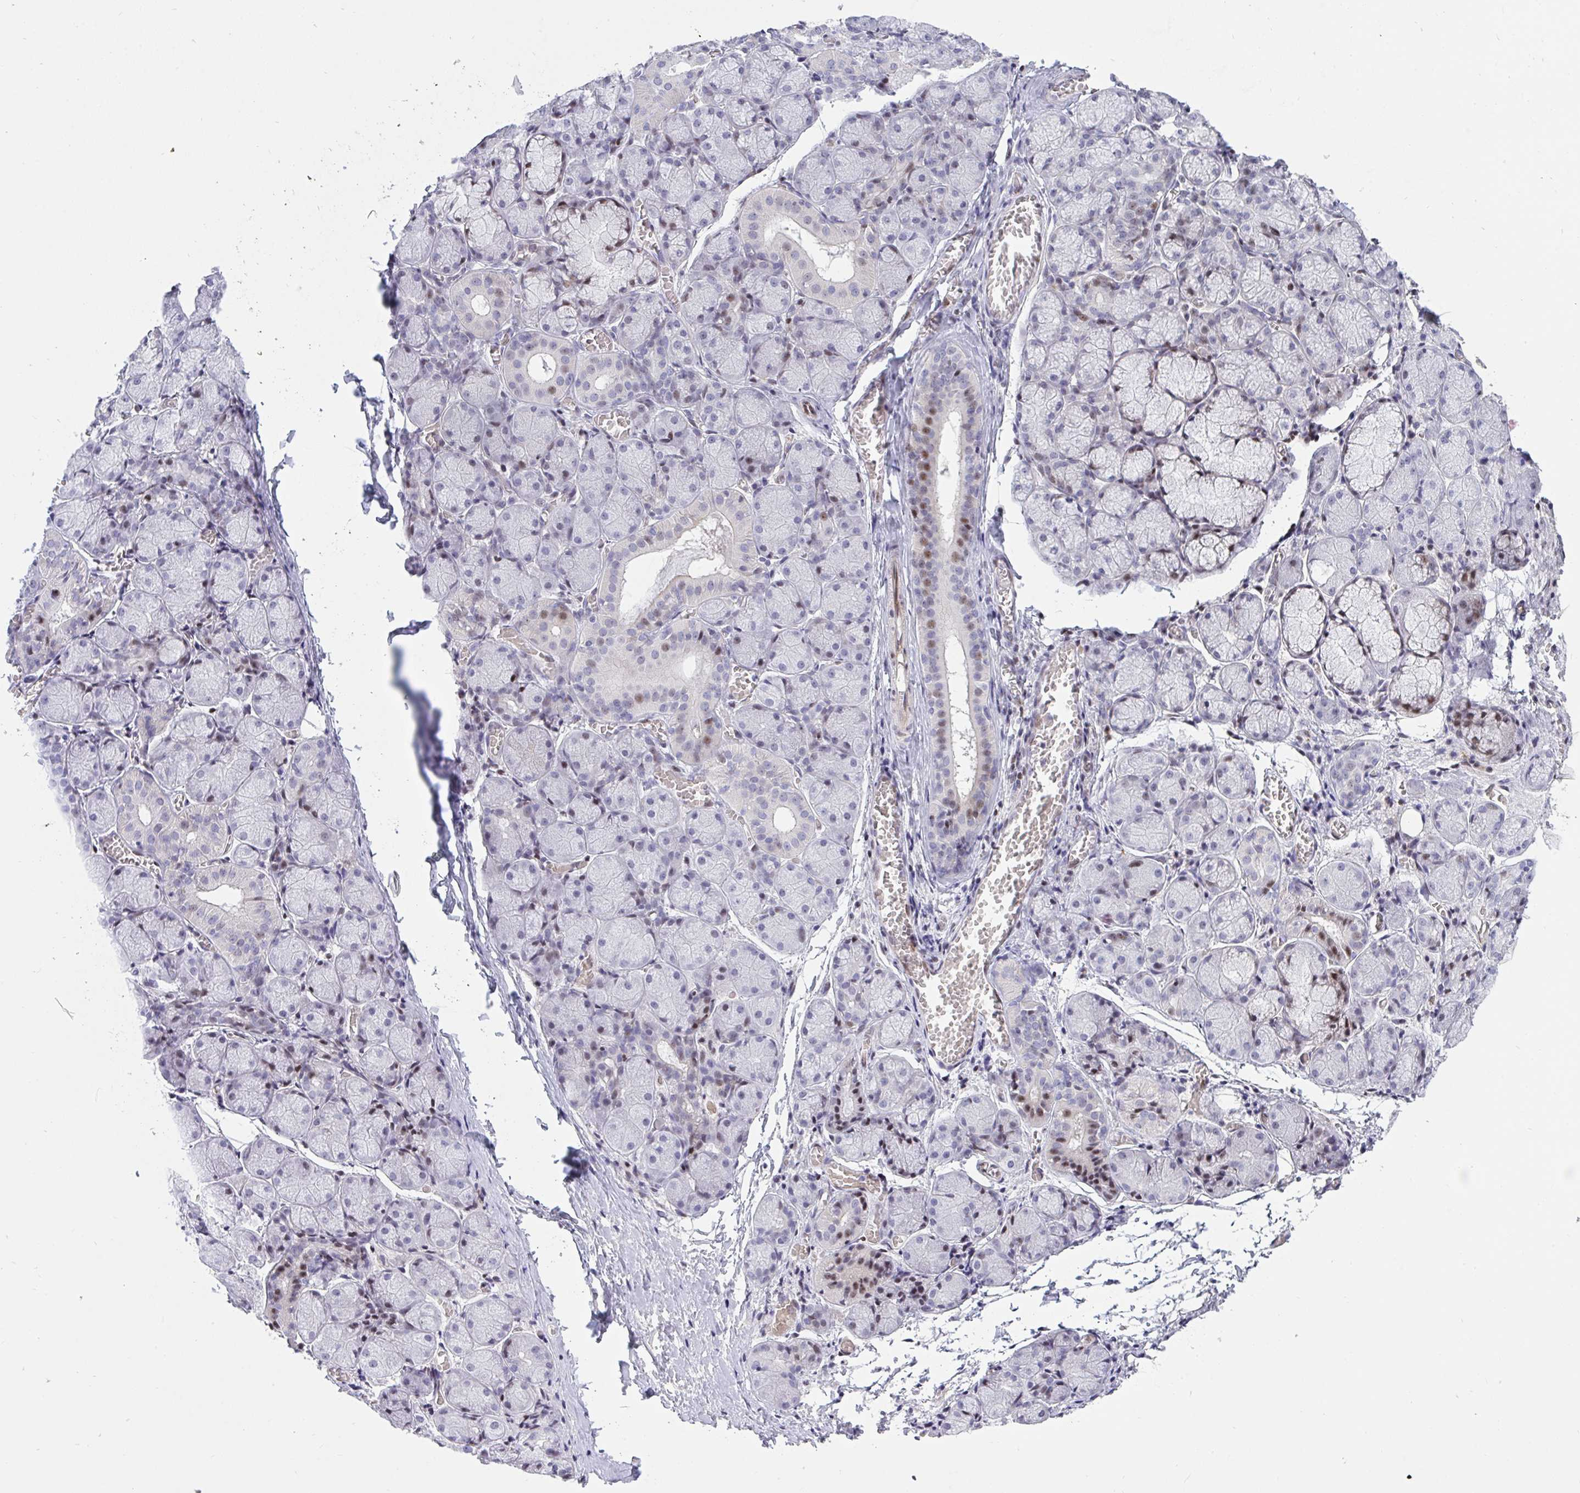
{"staining": {"intensity": "moderate", "quantity": "<25%", "location": "nuclear"}, "tissue": "salivary gland", "cell_type": "Glandular cells", "image_type": "normal", "snomed": [{"axis": "morphology", "description": "Normal tissue, NOS"}, {"axis": "topography", "description": "Salivary gland"}], "caption": "Unremarkable salivary gland was stained to show a protein in brown. There is low levels of moderate nuclear staining in approximately <25% of glandular cells.", "gene": "PLPPR3", "patient": {"sex": "female", "age": 24}}